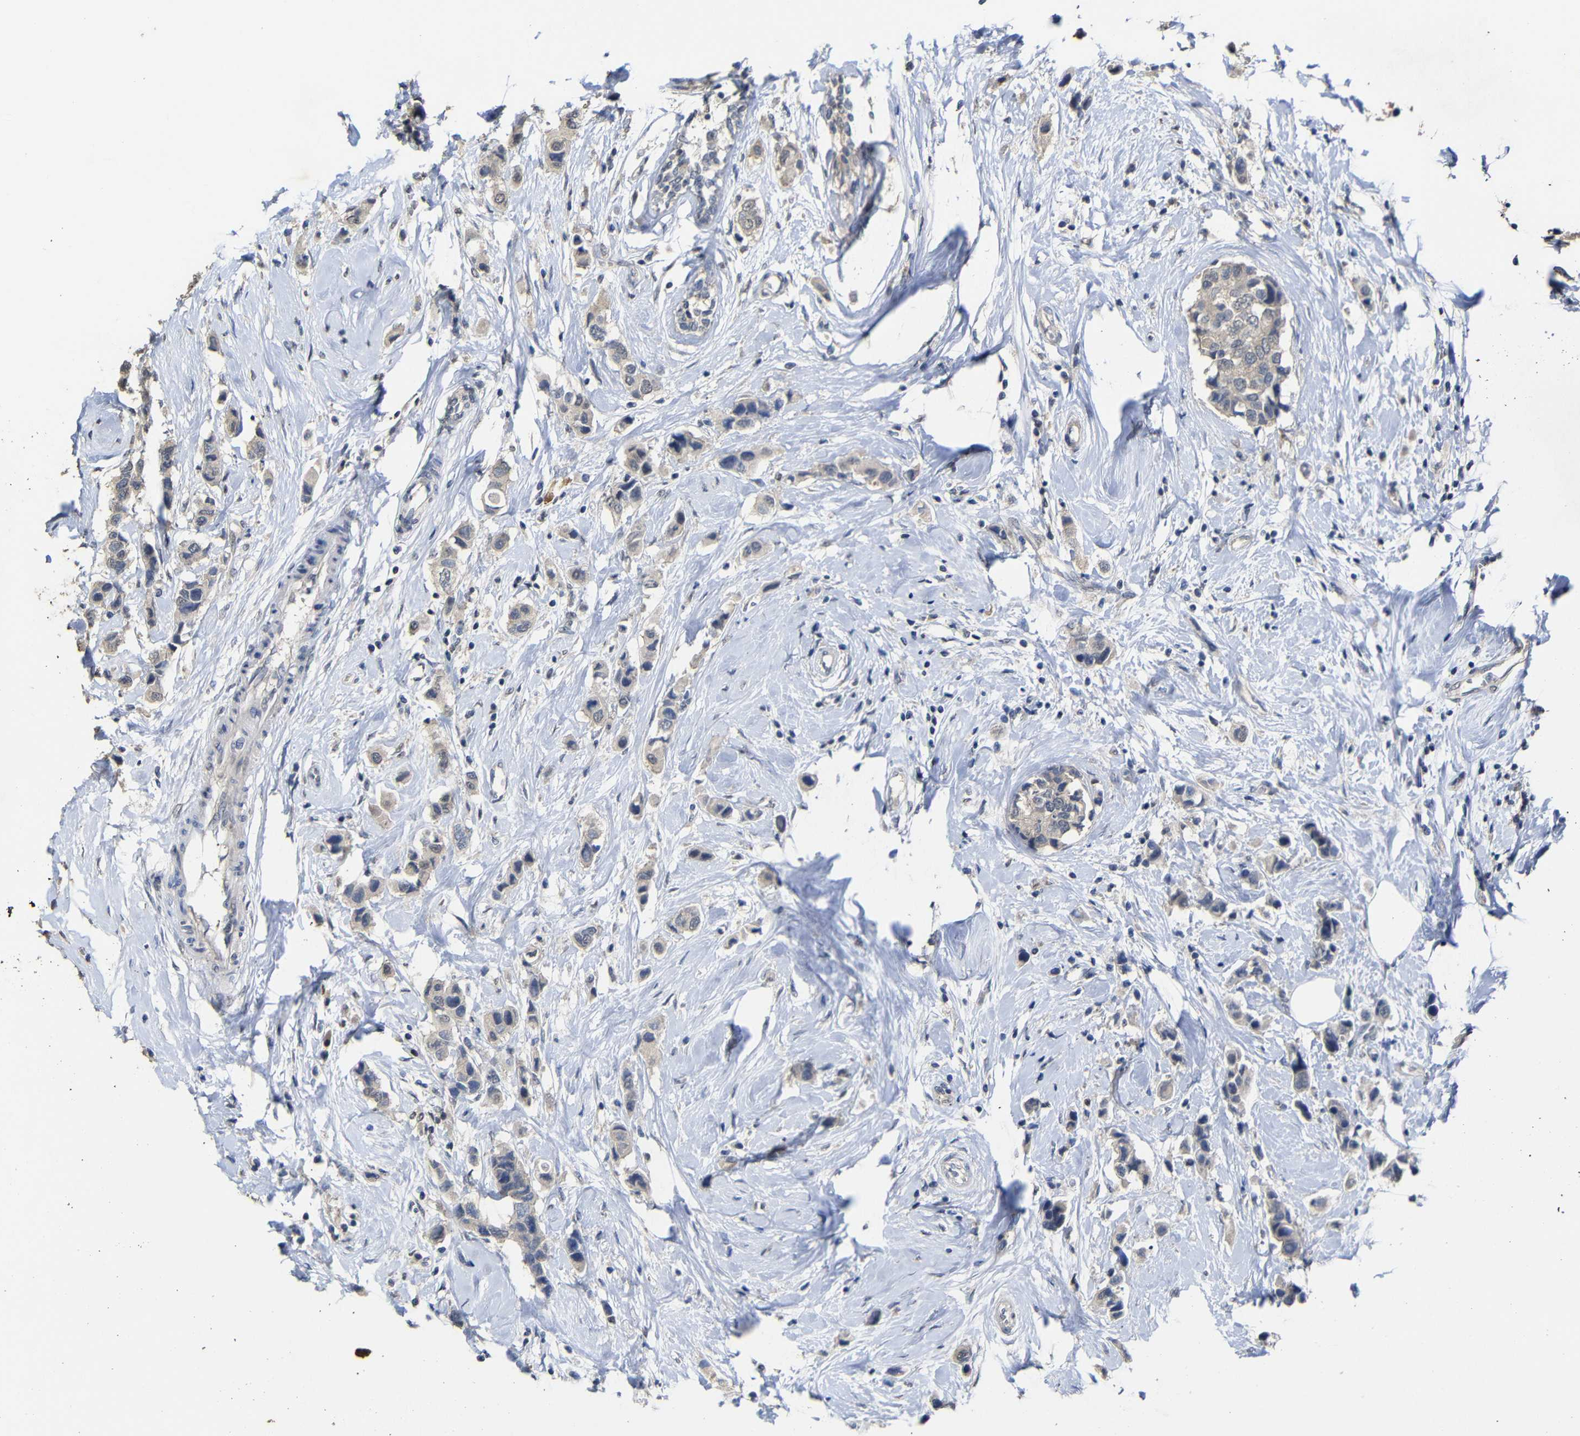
{"staining": {"intensity": "weak", "quantity": ">75%", "location": "cytoplasmic/membranous"}, "tissue": "breast cancer", "cell_type": "Tumor cells", "image_type": "cancer", "snomed": [{"axis": "morphology", "description": "Normal tissue, NOS"}, {"axis": "morphology", "description": "Duct carcinoma"}, {"axis": "topography", "description": "Breast"}], "caption": "A high-resolution photomicrograph shows IHC staining of breast cancer (intraductal carcinoma), which exhibits weak cytoplasmic/membranous staining in about >75% of tumor cells. (Brightfield microscopy of DAB IHC at high magnification).", "gene": "ATG12", "patient": {"sex": "female", "age": 50}}